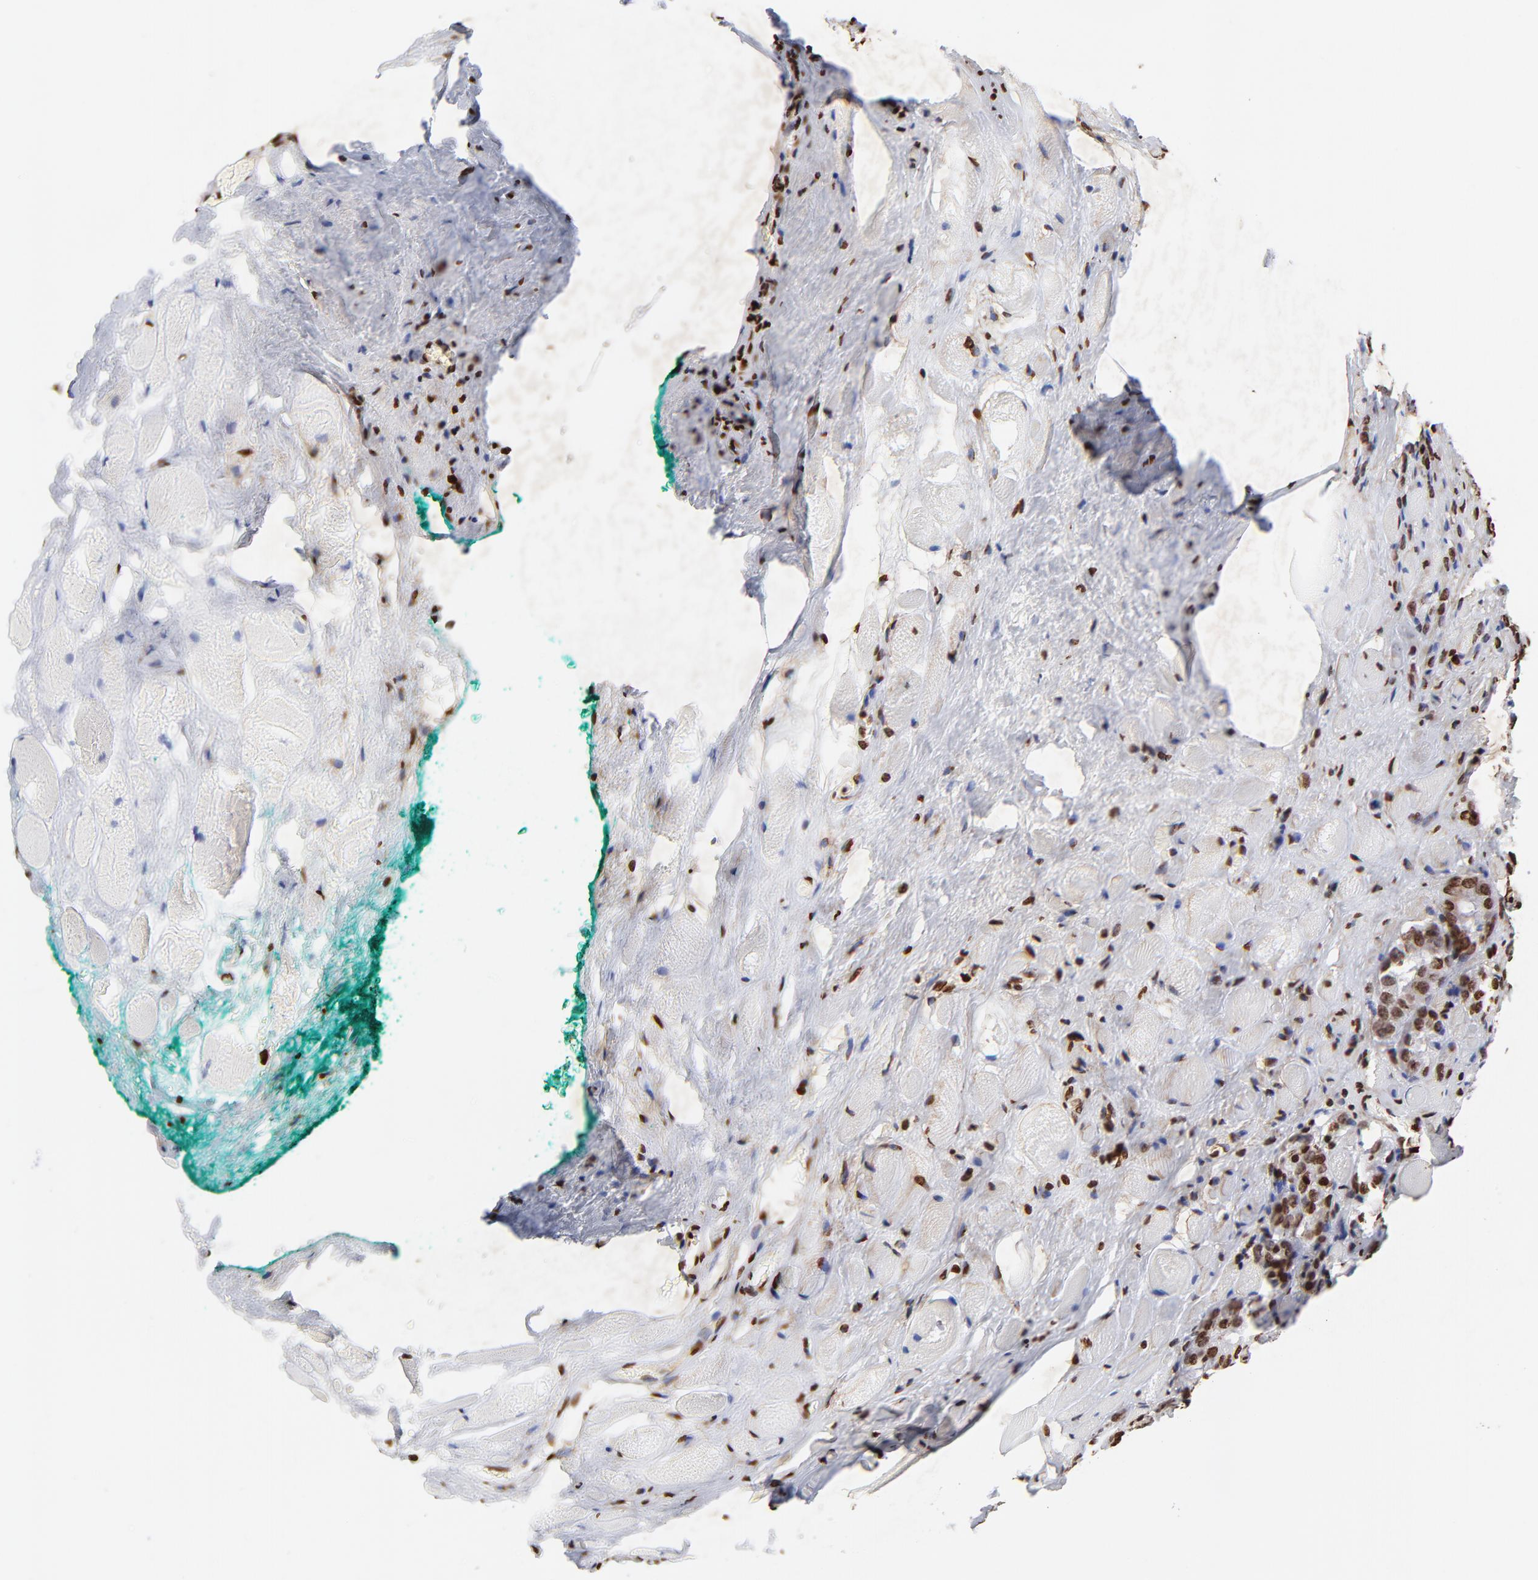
{"staining": {"intensity": "strong", "quantity": ">75%", "location": "nuclear"}, "tissue": "prostate cancer", "cell_type": "Tumor cells", "image_type": "cancer", "snomed": [{"axis": "morphology", "description": "Adenocarcinoma, Medium grade"}, {"axis": "topography", "description": "Prostate"}], "caption": "Prostate cancer stained with a brown dye shows strong nuclear positive staining in about >75% of tumor cells.", "gene": "FBH1", "patient": {"sex": "male", "age": 60}}